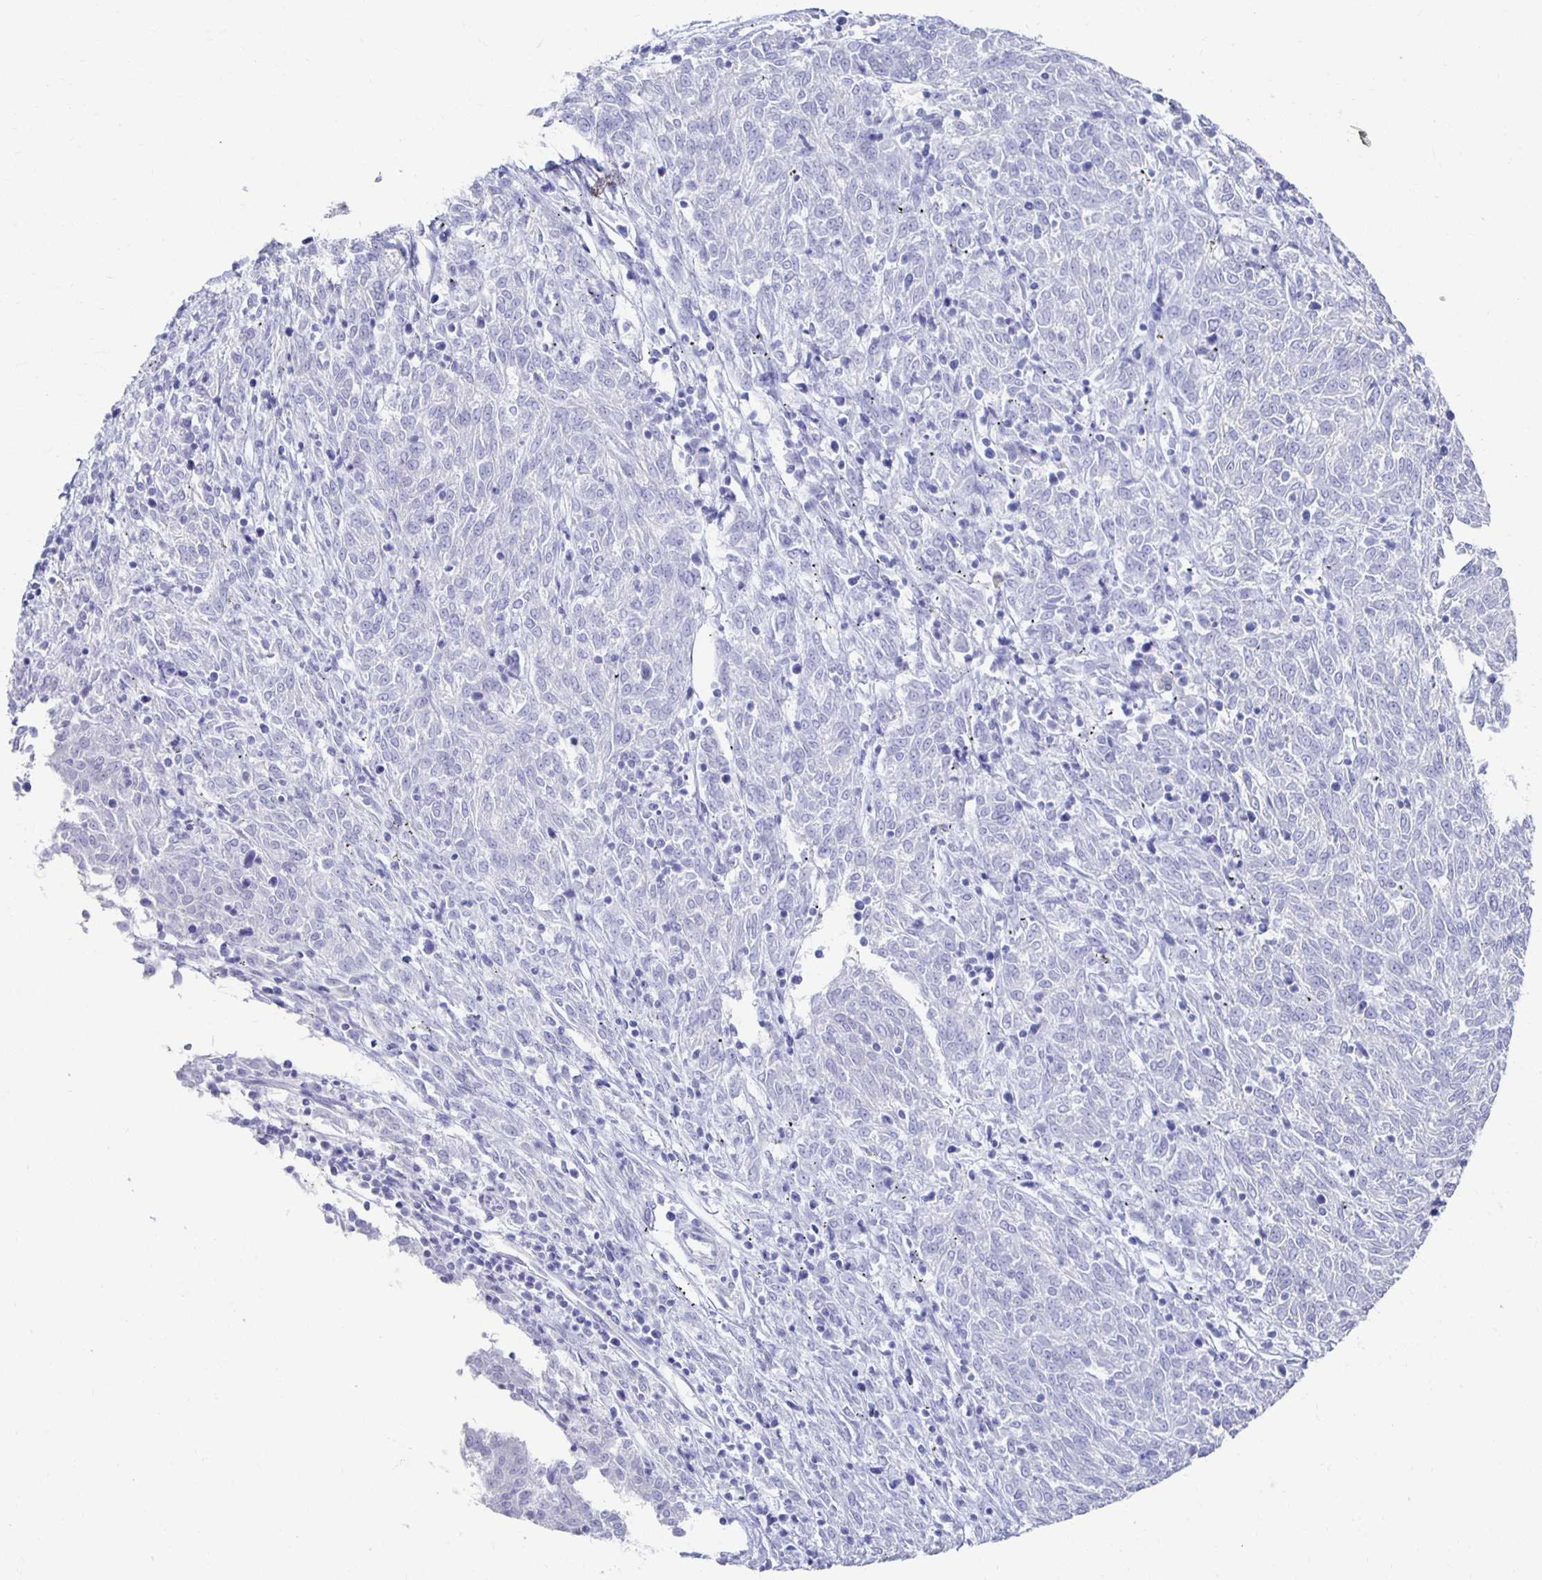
{"staining": {"intensity": "negative", "quantity": "none", "location": "none"}, "tissue": "melanoma", "cell_type": "Tumor cells", "image_type": "cancer", "snomed": [{"axis": "morphology", "description": "Malignant melanoma, NOS"}, {"axis": "topography", "description": "Skin"}], "caption": "This is an IHC micrograph of human malignant melanoma. There is no staining in tumor cells.", "gene": "PRDM7", "patient": {"sex": "female", "age": 72}}